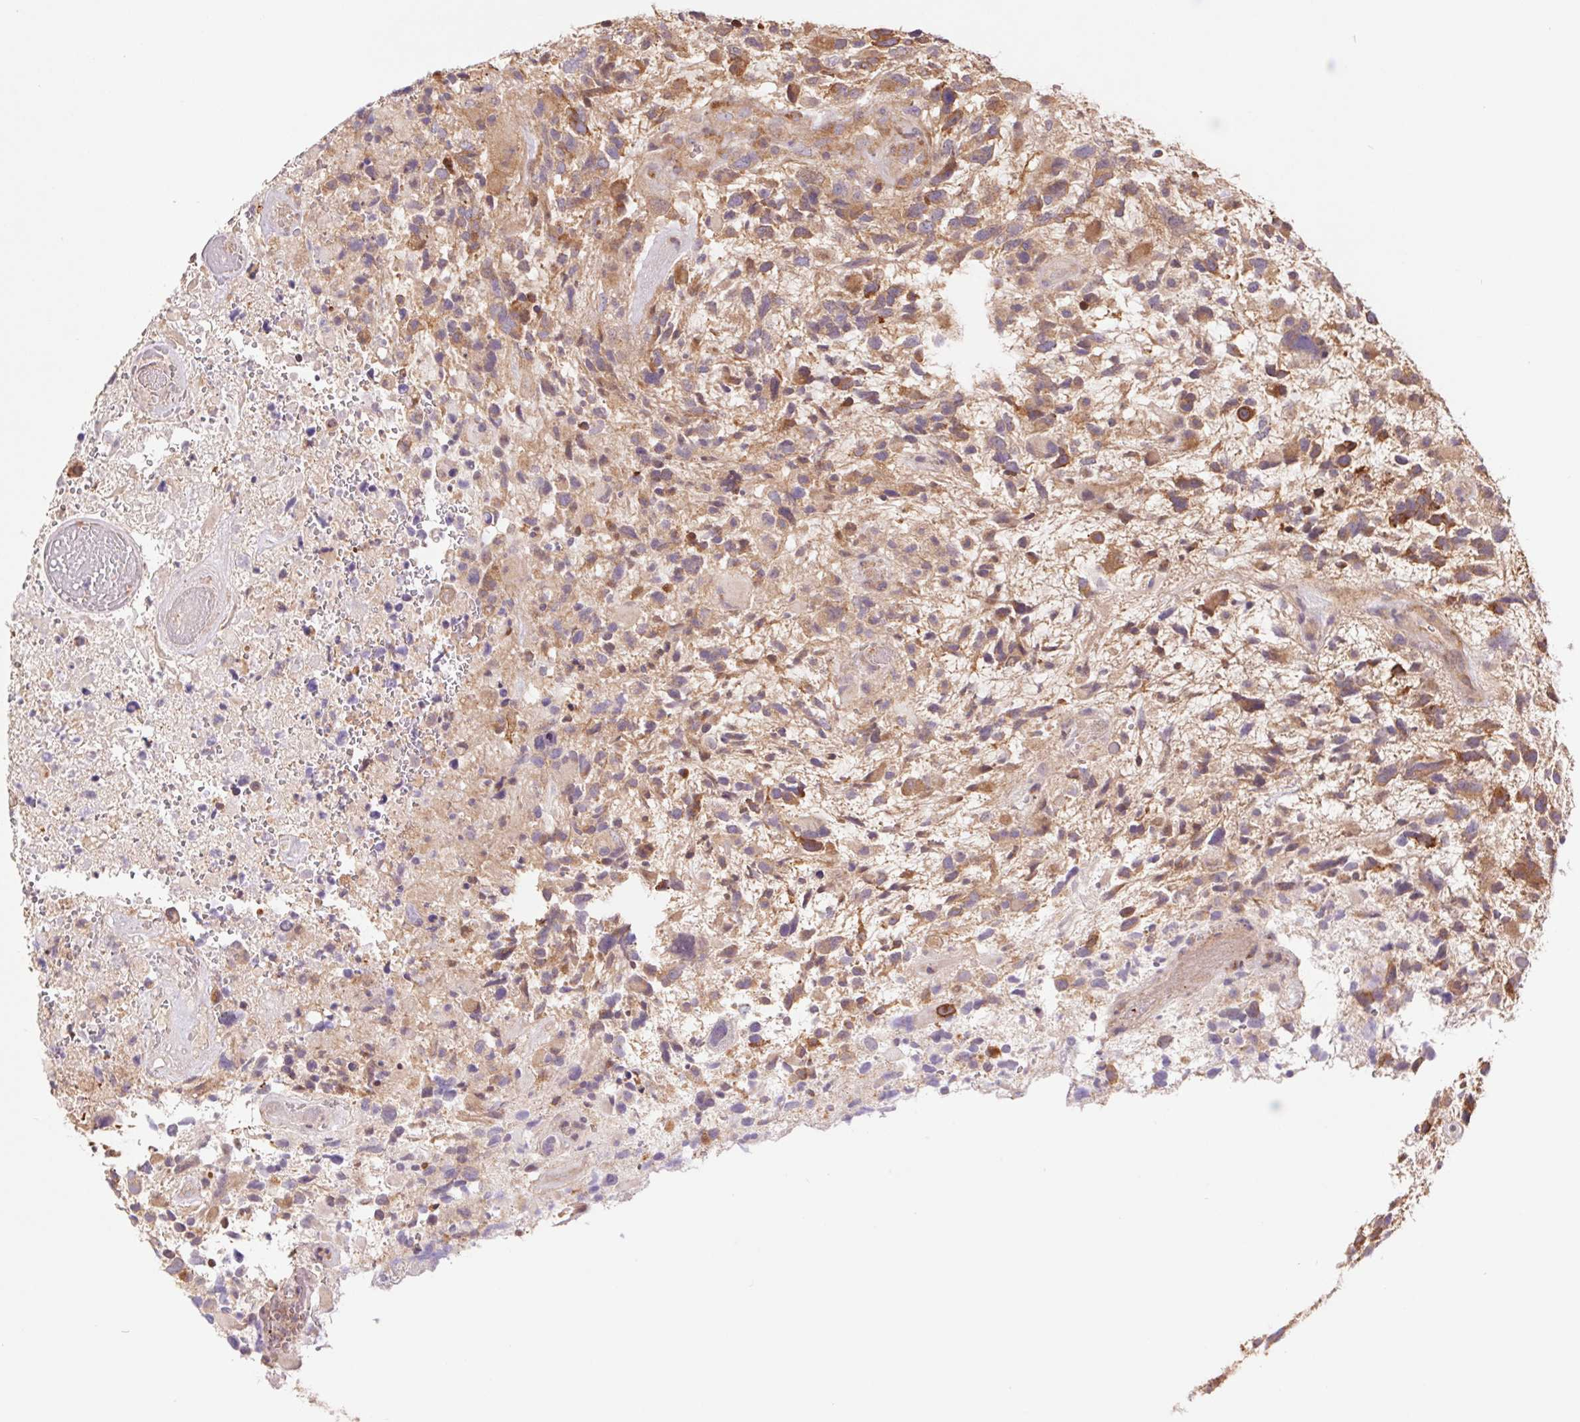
{"staining": {"intensity": "weak", "quantity": "25%-75%", "location": "cytoplasmic/membranous"}, "tissue": "glioma", "cell_type": "Tumor cells", "image_type": "cancer", "snomed": [{"axis": "morphology", "description": "Glioma, malignant, High grade"}, {"axis": "topography", "description": "Brain"}], "caption": "Protein expression analysis of human glioma reveals weak cytoplasmic/membranous expression in about 25%-75% of tumor cells. (DAB (3,3'-diaminobenzidine) IHC with brightfield microscopy, high magnification).", "gene": "RRM1", "patient": {"sex": "female", "age": 71}}